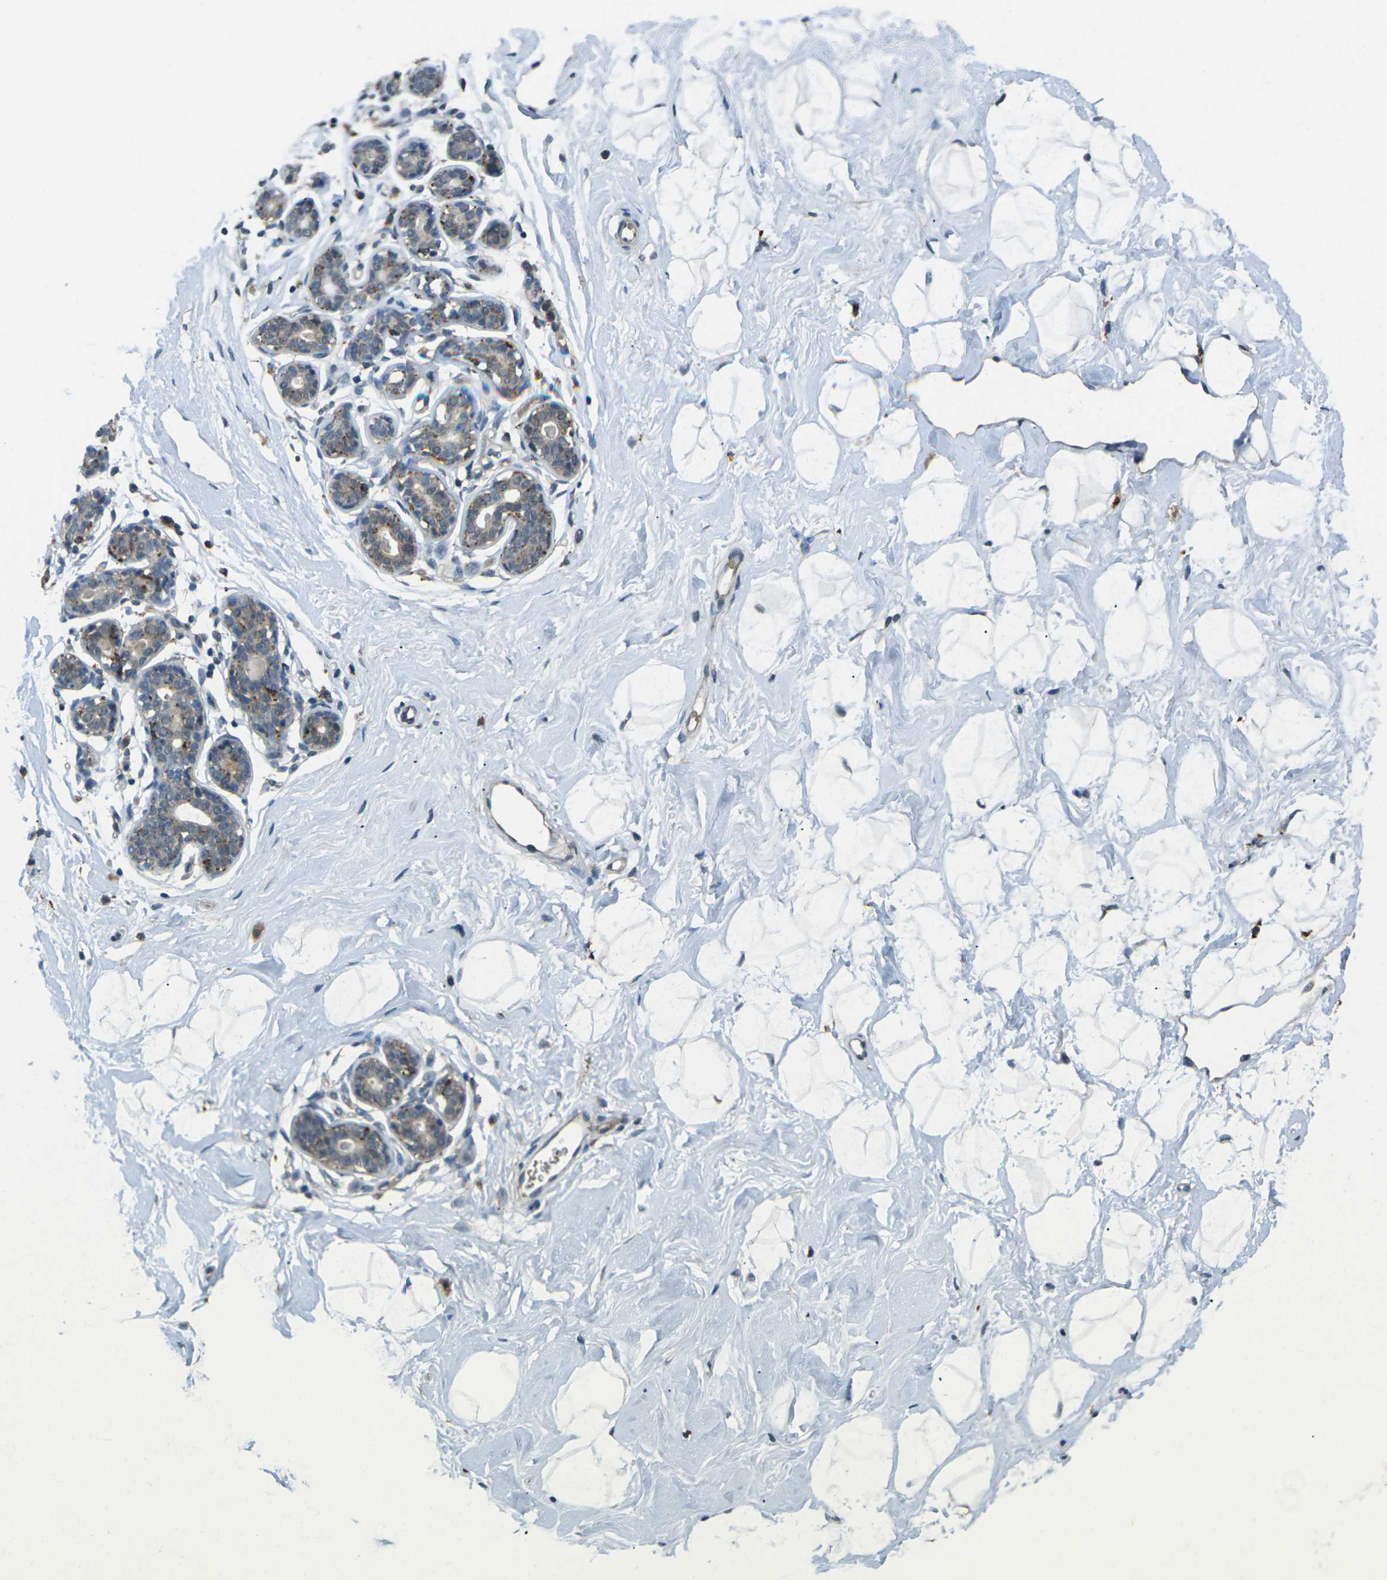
{"staining": {"intensity": "negative", "quantity": "none", "location": "none"}, "tissue": "breast", "cell_type": "Adipocytes", "image_type": "normal", "snomed": [{"axis": "morphology", "description": "Normal tissue, NOS"}, {"axis": "topography", "description": "Breast"}], "caption": "An immunohistochemistry (IHC) photomicrograph of unremarkable breast is shown. There is no staining in adipocytes of breast. (Brightfield microscopy of DAB IHC at high magnification).", "gene": "SLC31A2", "patient": {"sex": "female", "age": 23}}